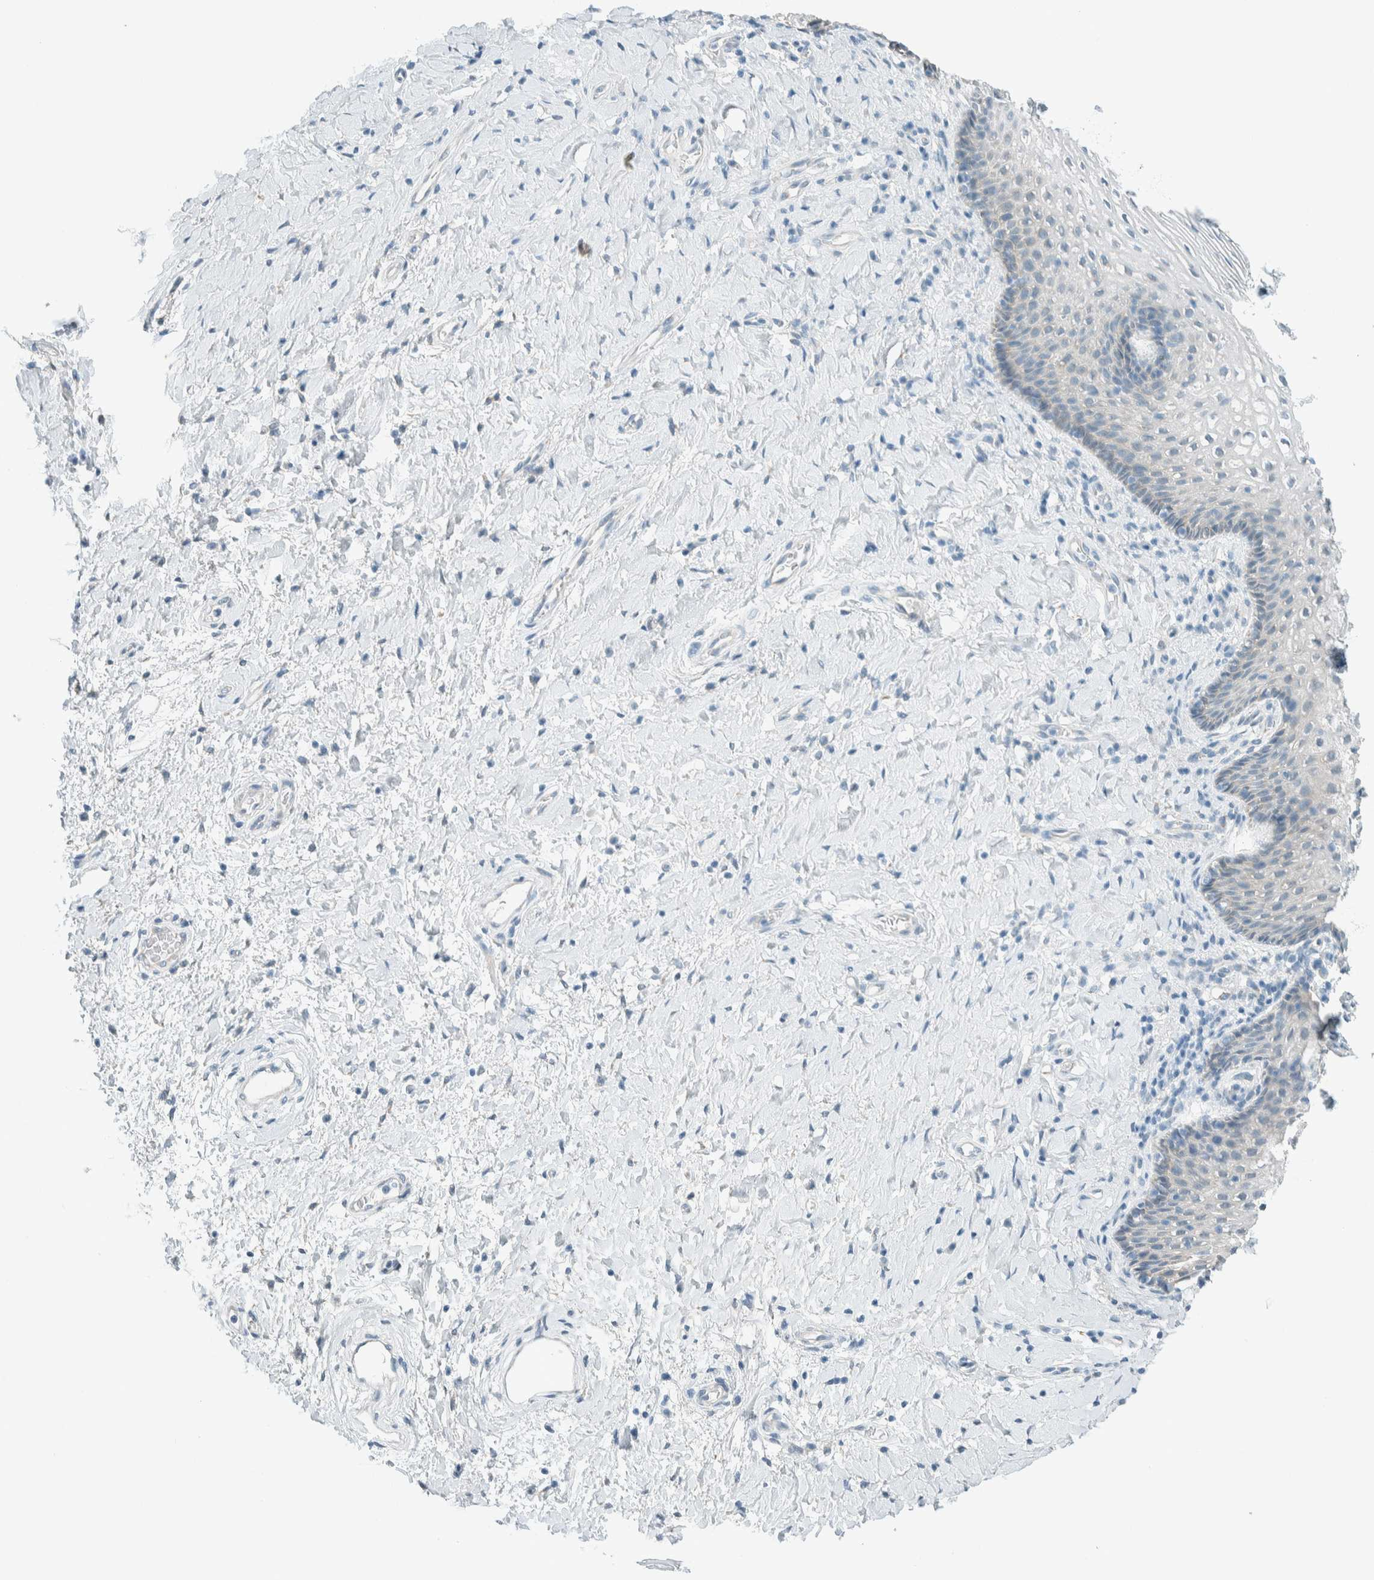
{"staining": {"intensity": "weak", "quantity": "<25%", "location": "cytoplasmic/membranous"}, "tissue": "vagina", "cell_type": "Squamous epithelial cells", "image_type": "normal", "snomed": [{"axis": "morphology", "description": "Normal tissue, NOS"}, {"axis": "topography", "description": "Vagina"}], "caption": "Immunohistochemistry photomicrograph of unremarkable vagina: vagina stained with DAB (3,3'-diaminobenzidine) reveals no significant protein positivity in squamous epithelial cells. (DAB IHC visualized using brightfield microscopy, high magnification).", "gene": "ALDH7A1", "patient": {"sex": "female", "age": 60}}